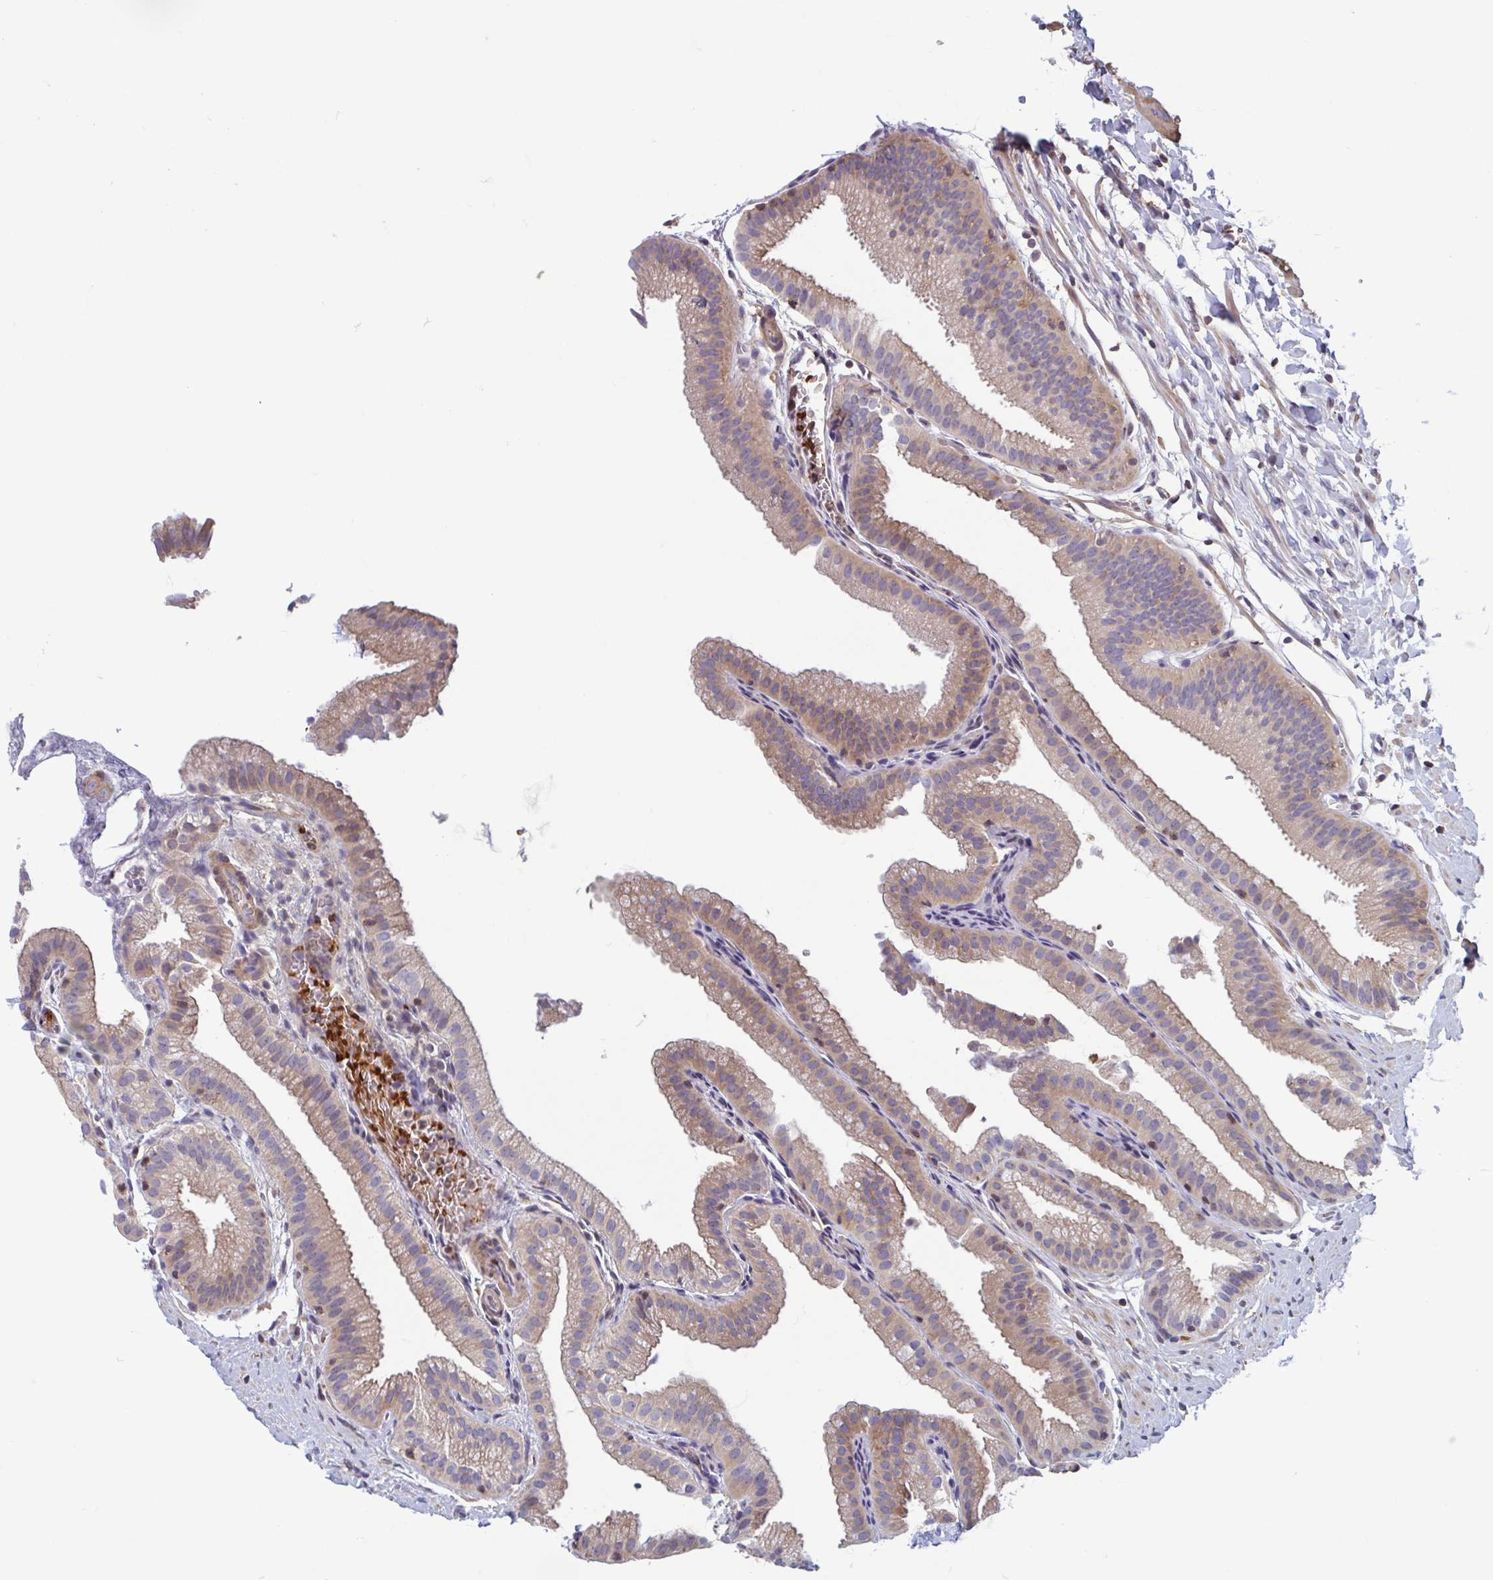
{"staining": {"intensity": "moderate", "quantity": ">75%", "location": "cytoplasmic/membranous"}, "tissue": "gallbladder", "cell_type": "Glandular cells", "image_type": "normal", "snomed": [{"axis": "morphology", "description": "Normal tissue, NOS"}, {"axis": "topography", "description": "Gallbladder"}], "caption": "Brown immunohistochemical staining in normal gallbladder shows moderate cytoplasmic/membranous staining in about >75% of glandular cells.", "gene": "LRRC38", "patient": {"sex": "female", "age": 63}}